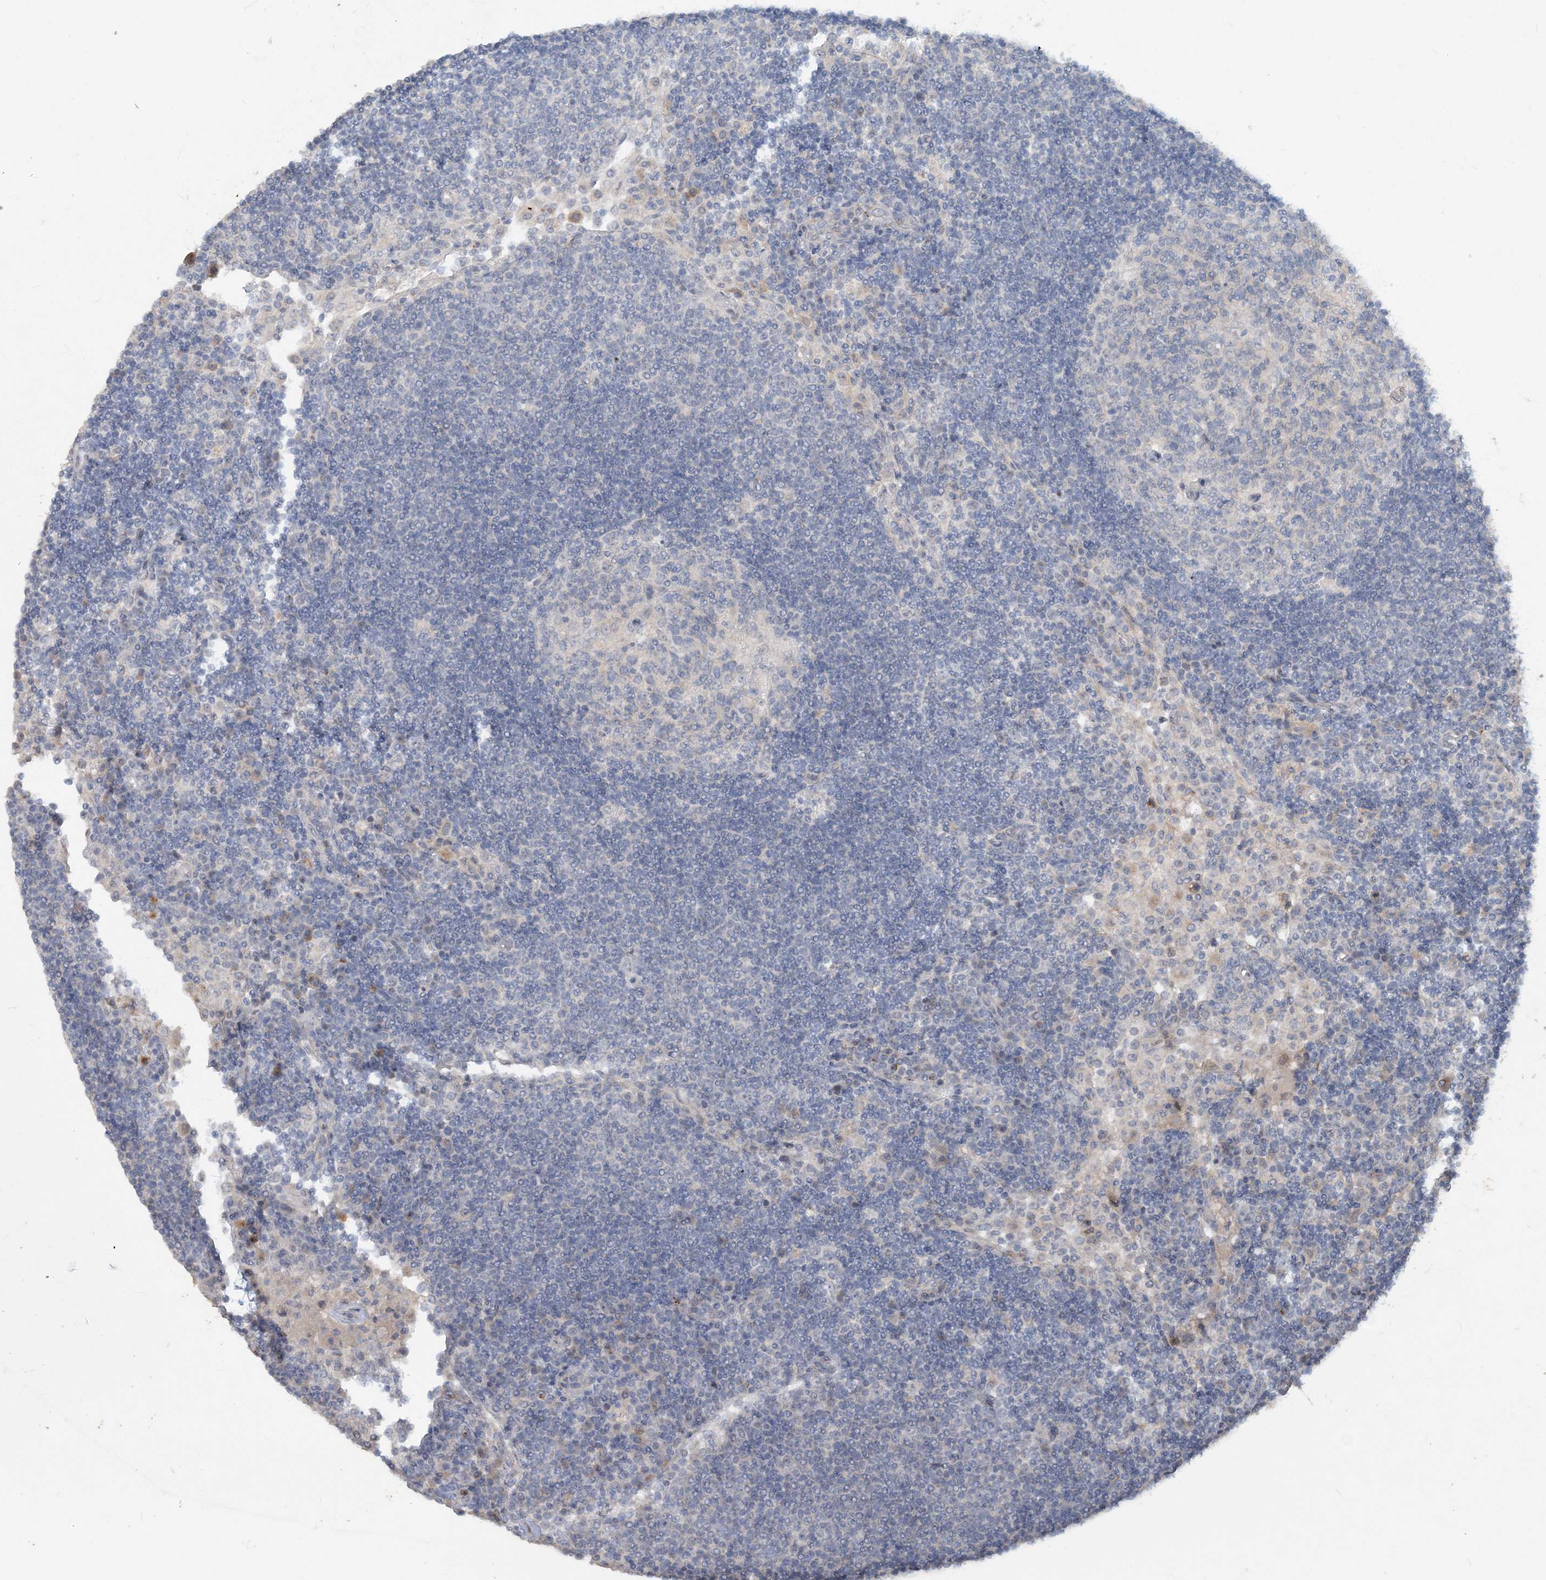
{"staining": {"intensity": "negative", "quantity": "none", "location": "none"}, "tissue": "lymph node", "cell_type": "Germinal center cells", "image_type": "normal", "snomed": [{"axis": "morphology", "description": "Normal tissue, NOS"}, {"axis": "topography", "description": "Lymph node"}], "caption": "Immunohistochemical staining of benign human lymph node exhibits no significant staining in germinal center cells. (Stains: DAB immunohistochemistry (IHC) with hematoxylin counter stain, Microscopy: brightfield microscopy at high magnification).", "gene": "DNAH5", "patient": {"sex": "female", "age": 53}}